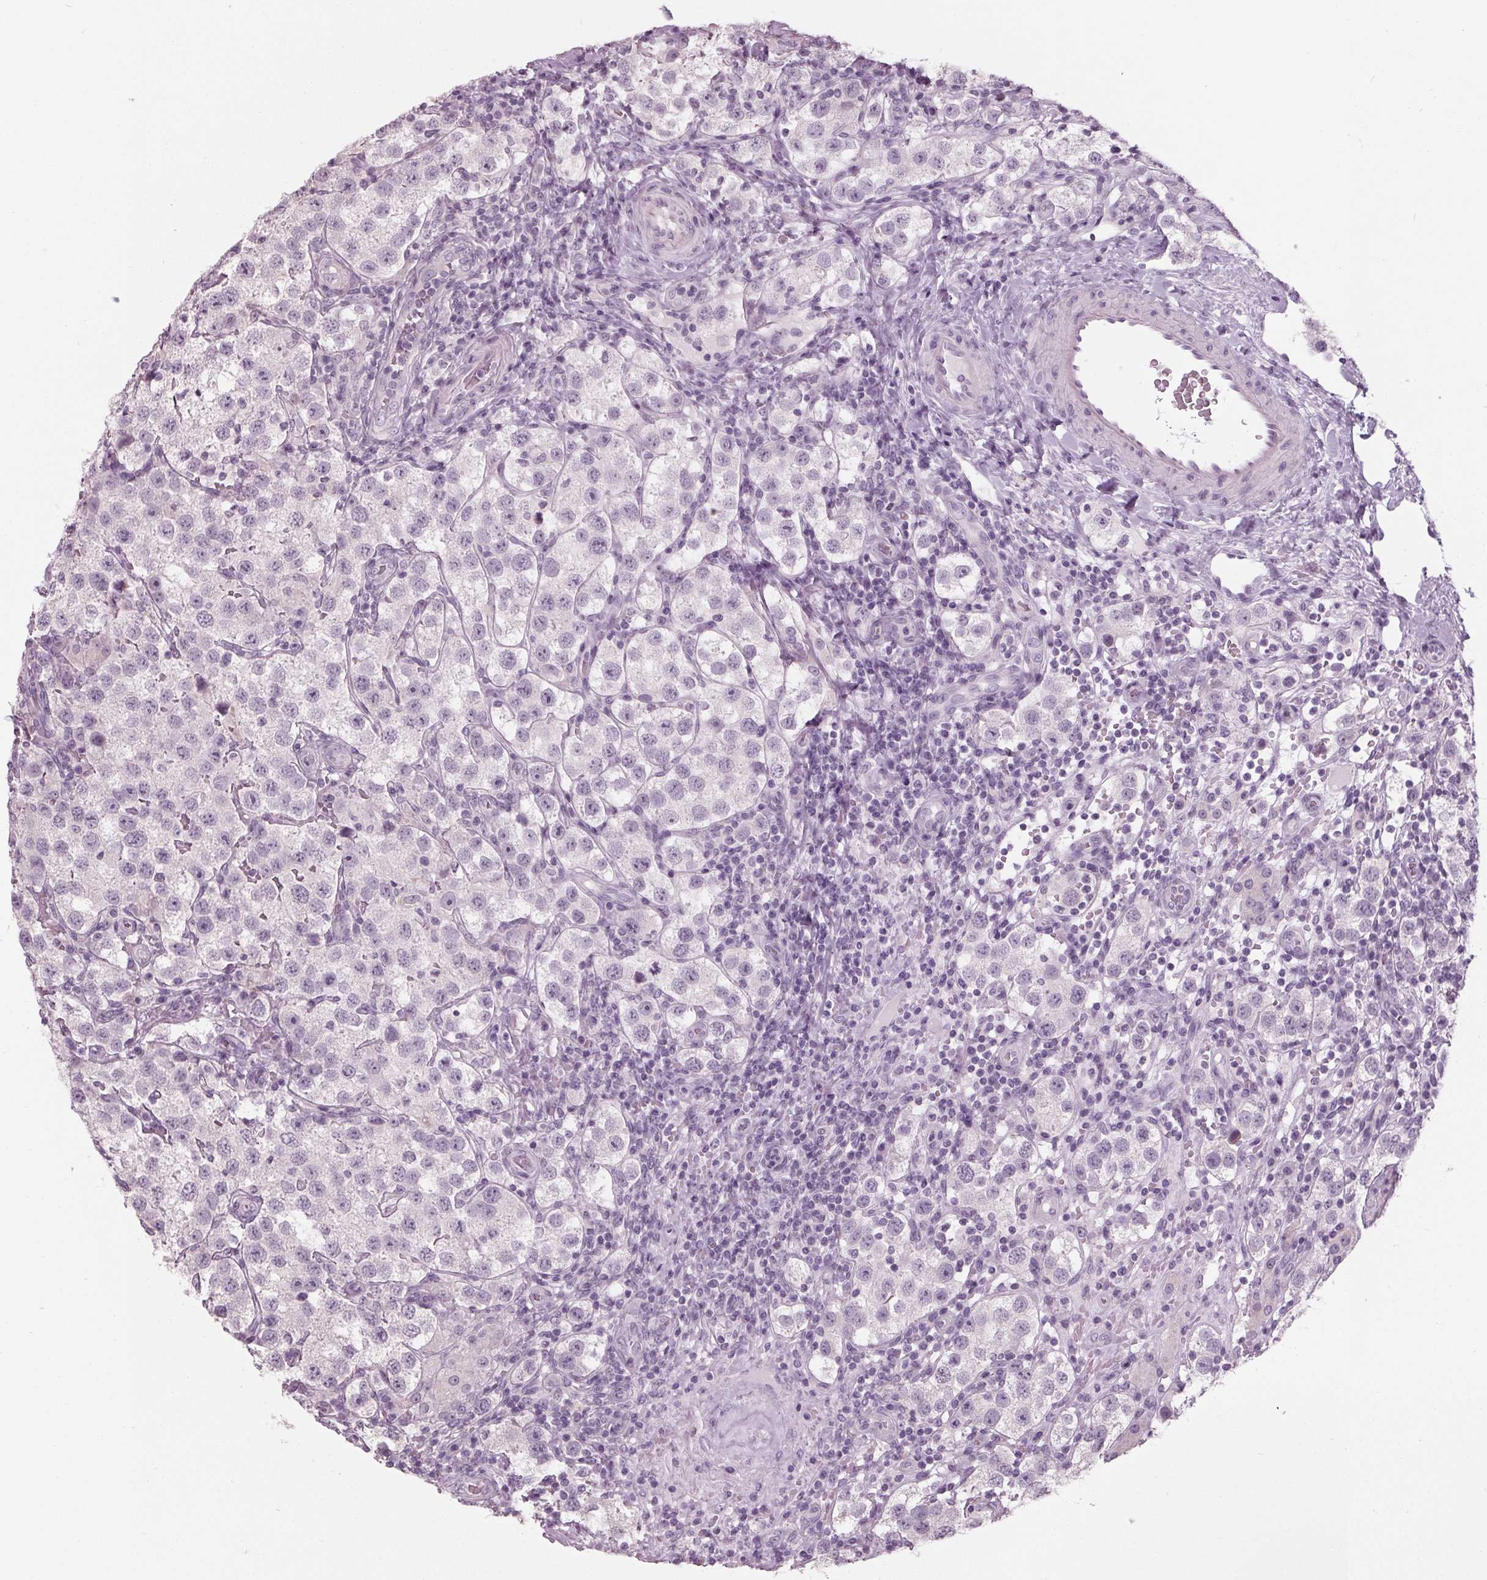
{"staining": {"intensity": "negative", "quantity": "none", "location": "none"}, "tissue": "testis cancer", "cell_type": "Tumor cells", "image_type": "cancer", "snomed": [{"axis": "morphology", "description": "Seminoma, NOS"}, {"axis": "topography", "description": "Testis"}], "caption": "Immunohistochemistry image of neoplastic tissue: testis seminoma stained with DAB (3,3'-diaminobenzidine) displays no significant protein positivity in tumor cells.", "gene": "TNNC2", "patient": {"sex": "male", "age": 37}}